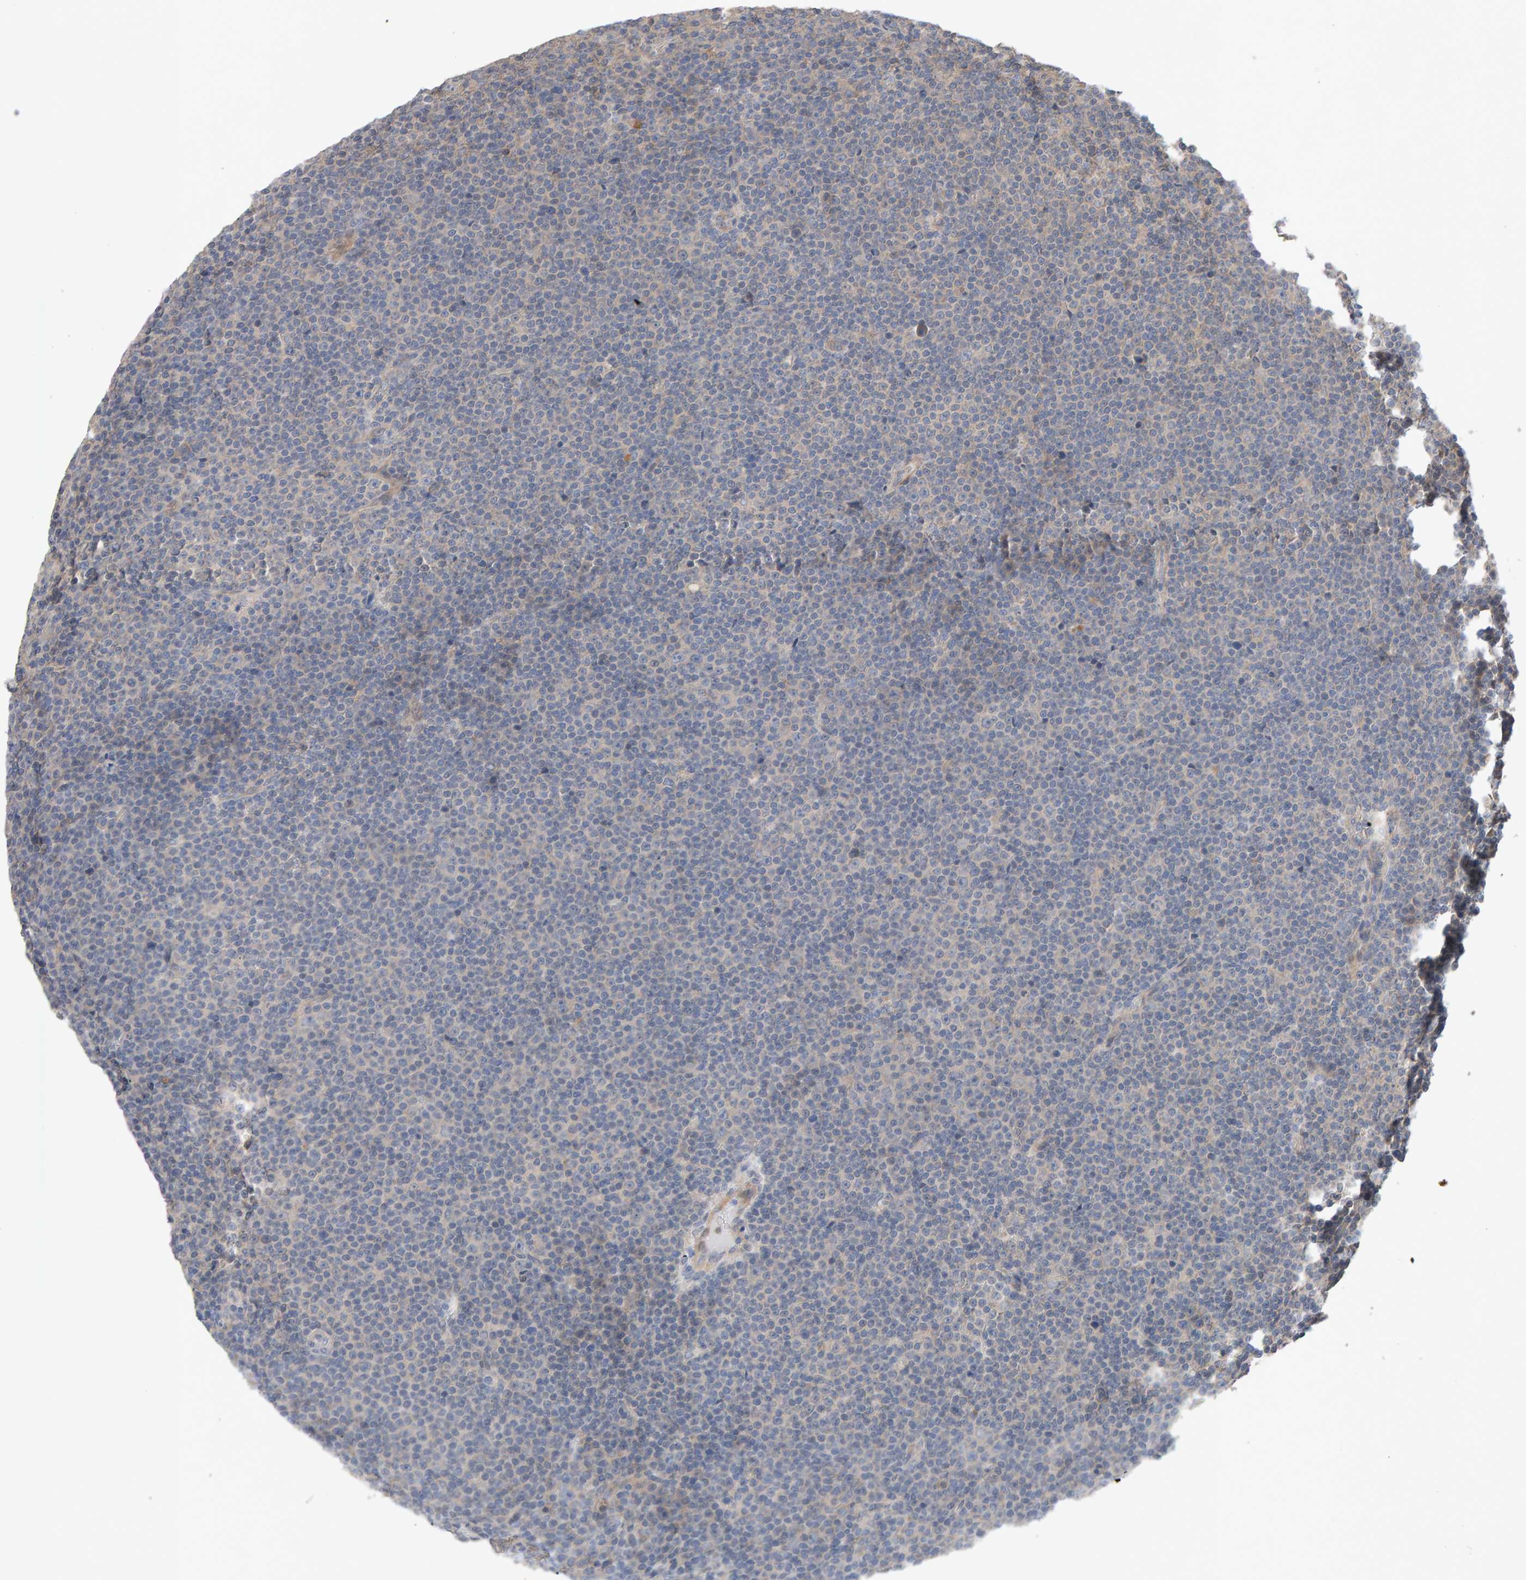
{"staining": {"intensity": "negative", "quantity": "none", "location": "none"}, "tissue": "lymphoma", "cell_type": "Tumor cells", "image_type": "cancer", "snomed": [{"axis": "morphology", "description": "Malignant lymphoma, non-Hodgkin's type, Low grade"}, {"axis": "topography", "description": "Lymph node"}], "caption": "DAB immunohistochemical staining of malignant lymphoma, non-Hodgkin's type (low-grade) exhibits no significant expression in tumor cells.", "gene": "RNF19A", "patient": {"sex": "female", "age": 67}}